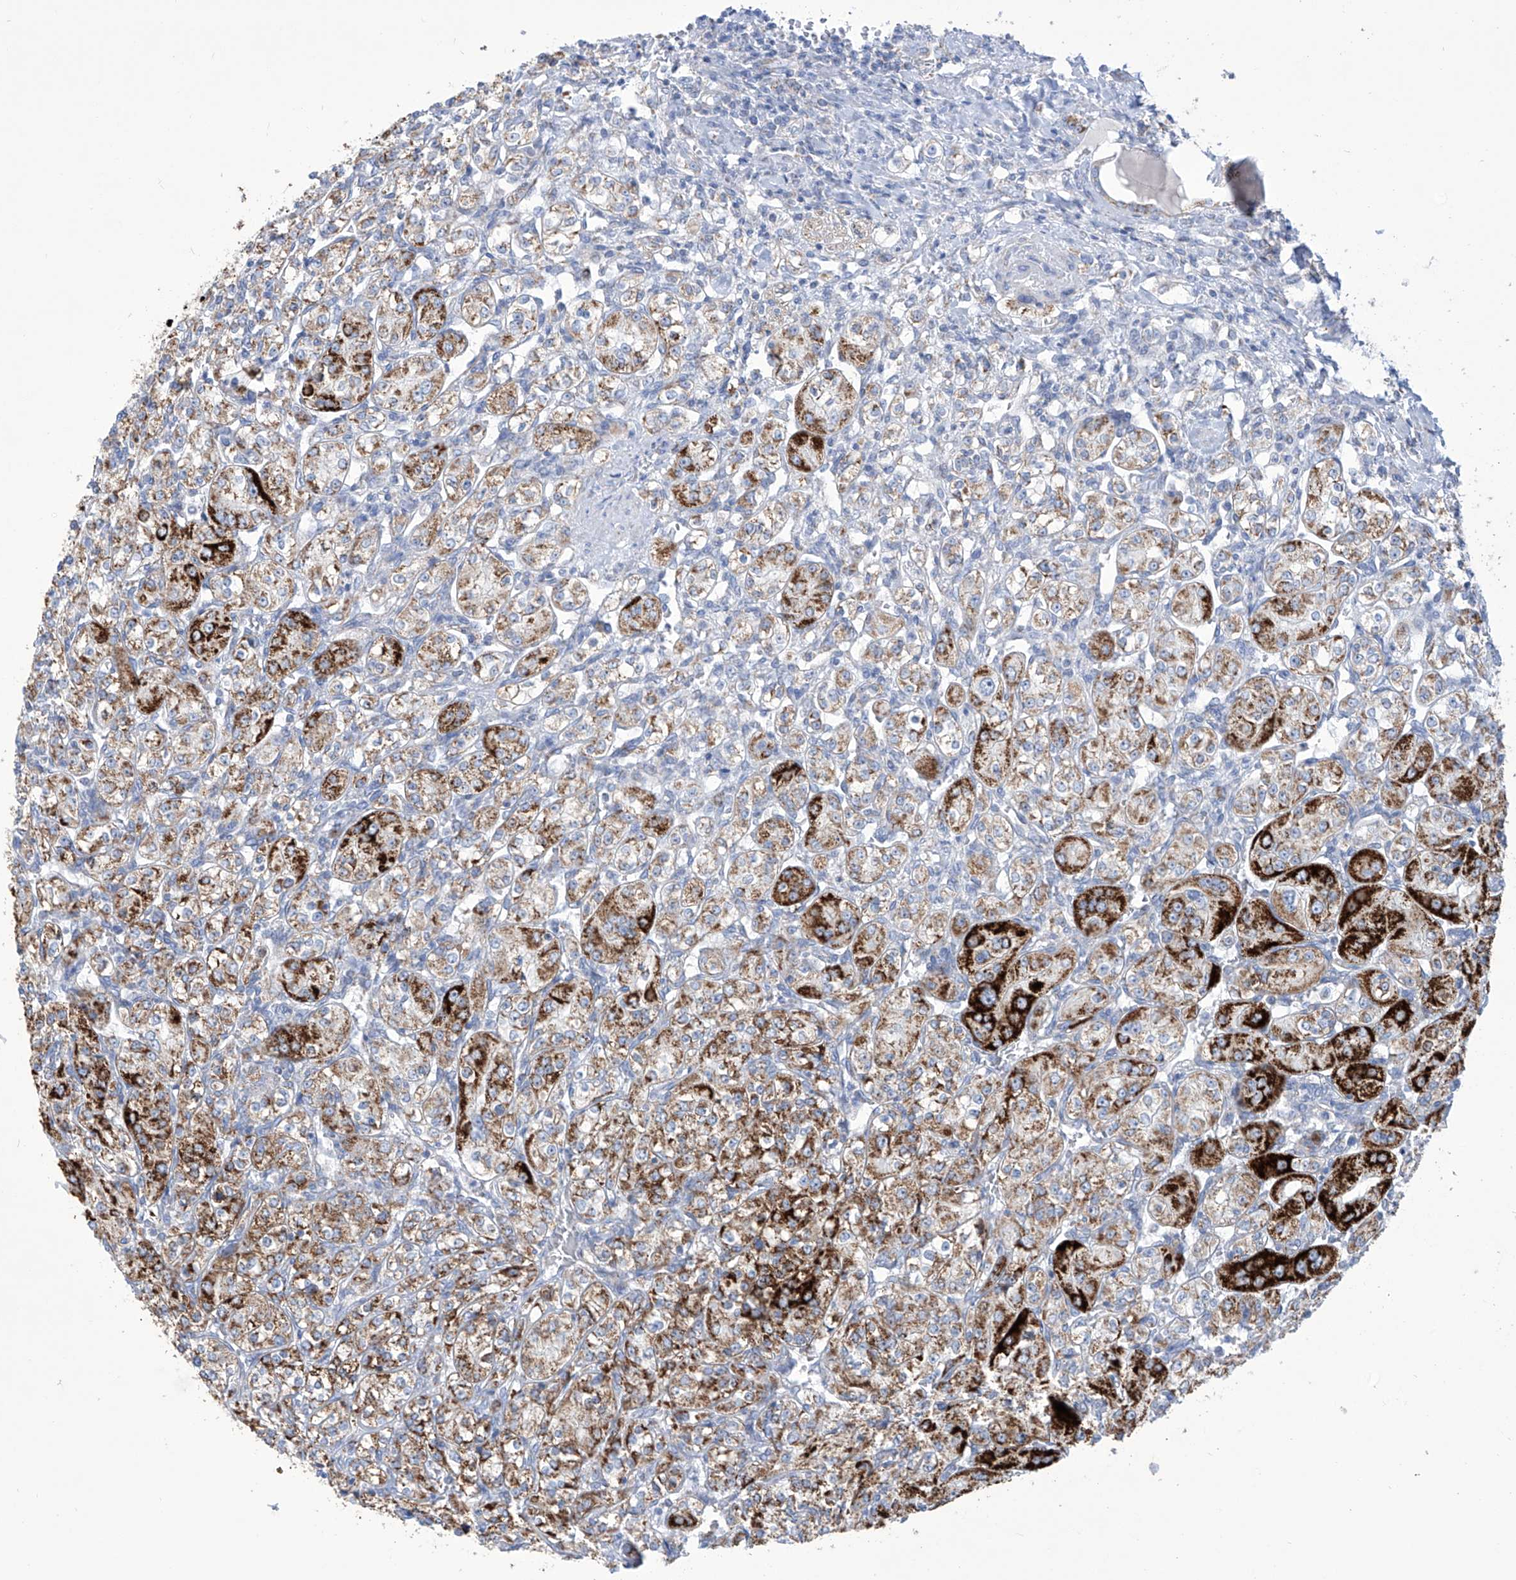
{"staining": {"intensity": "strong", "quantity": "25%-75%", "location": "cytoplasmic/membranous"}, "tissue": "renal cancer", "cell_type": "Tumor cells", "image_type": "cancer", "snomed": [{"axis": "morphology", "description": "Adenocarcinoma, NOS"}, {"axis": "topography", "description": "Kidney"}], "caption": "Protein expression analysis of human renal cancer reveals strong cytoplasmic/membranous staining in about 25%-75% of tumor cells.", "gene": "ALDH6A1", "patient": {"sex": "male", "age": 77}}